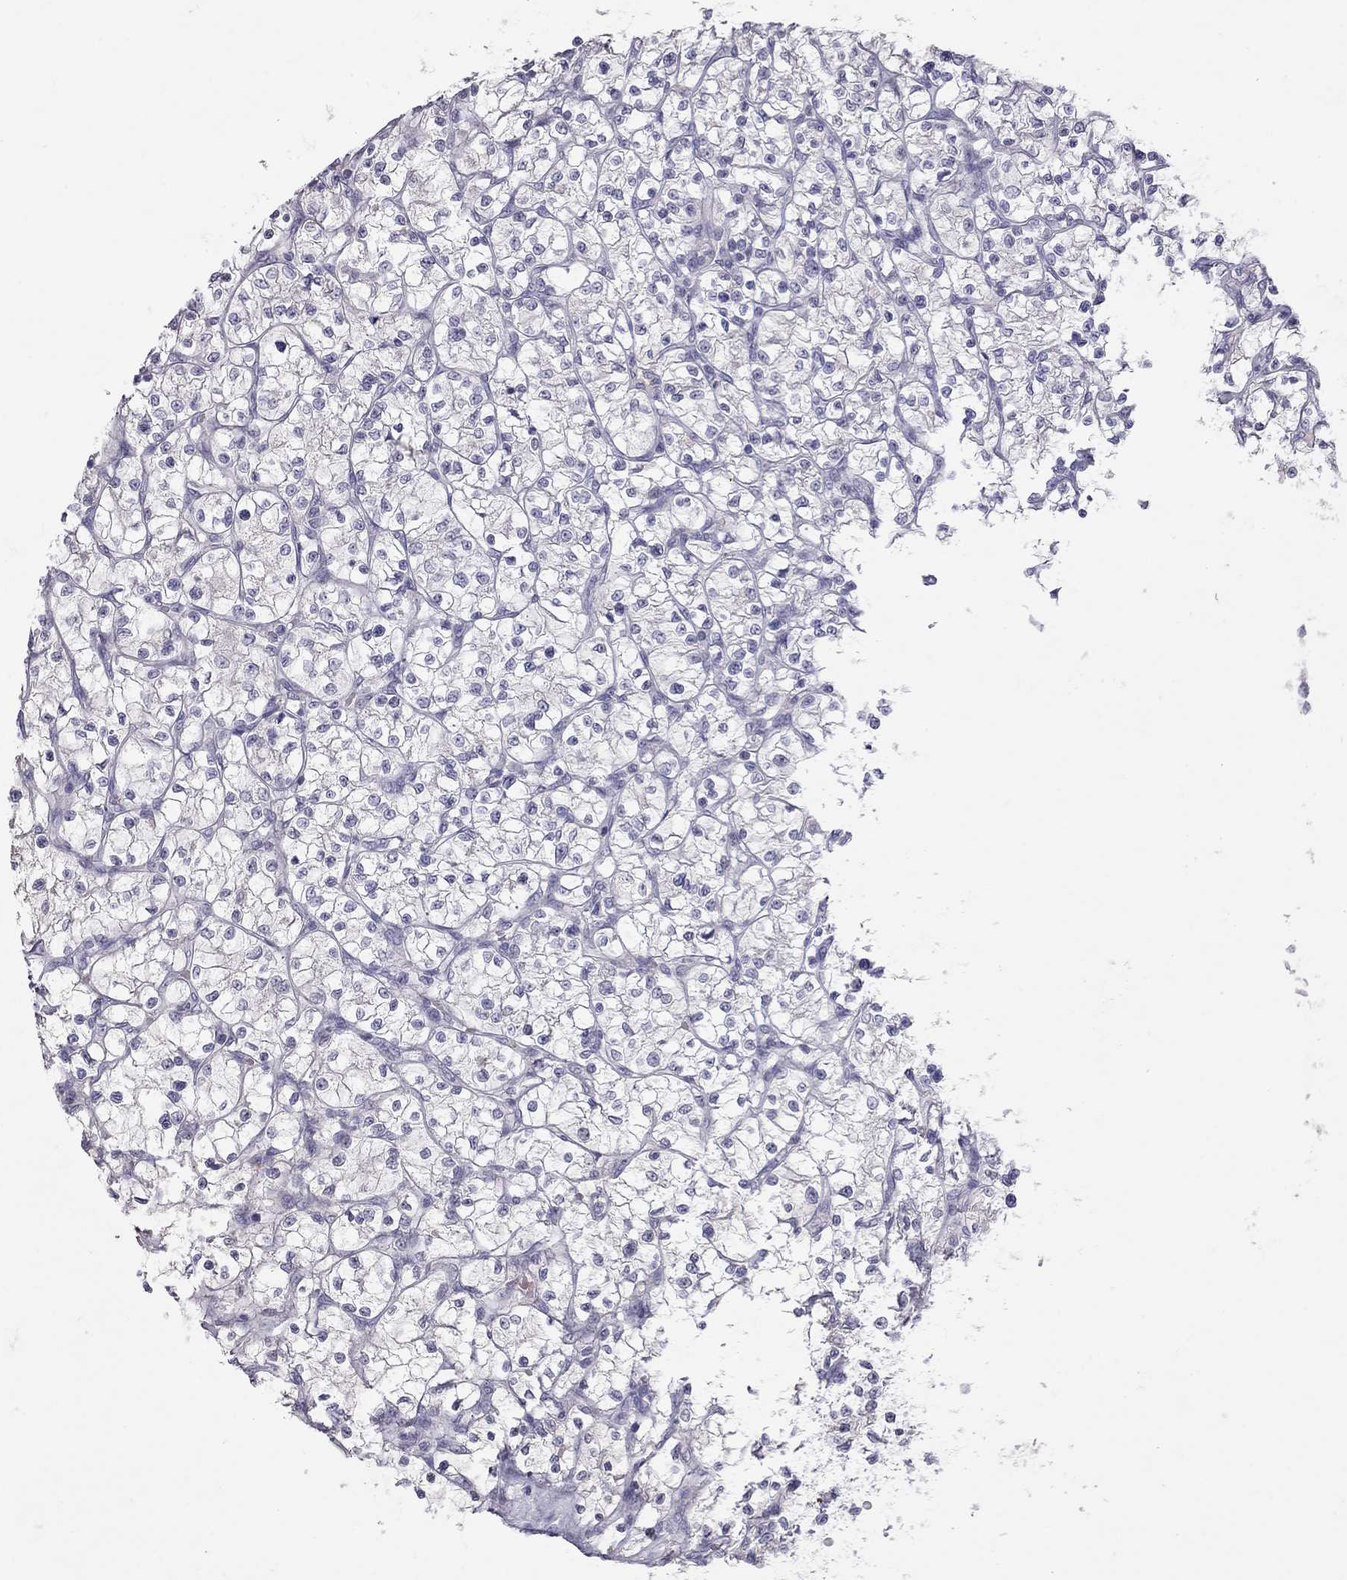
{"staining": {"intensity": "negative", "quantity": "none", "location": "none"}, "tissue": "renal cancer", "cell_type": "Tumor cells", "image_type": "cancer", "snomed": [{"axis": "morphology", "description": "Adenocarcinoma, NOS"}, {"axis": "topography", "description": "Kidney"}], "caption": "Immunohistochemical staining of adenocarcinoma (renal) displays no significant expression in tumor cells.", "gene": "MUC16", "patient": {"sex": "female", "age": 64}}